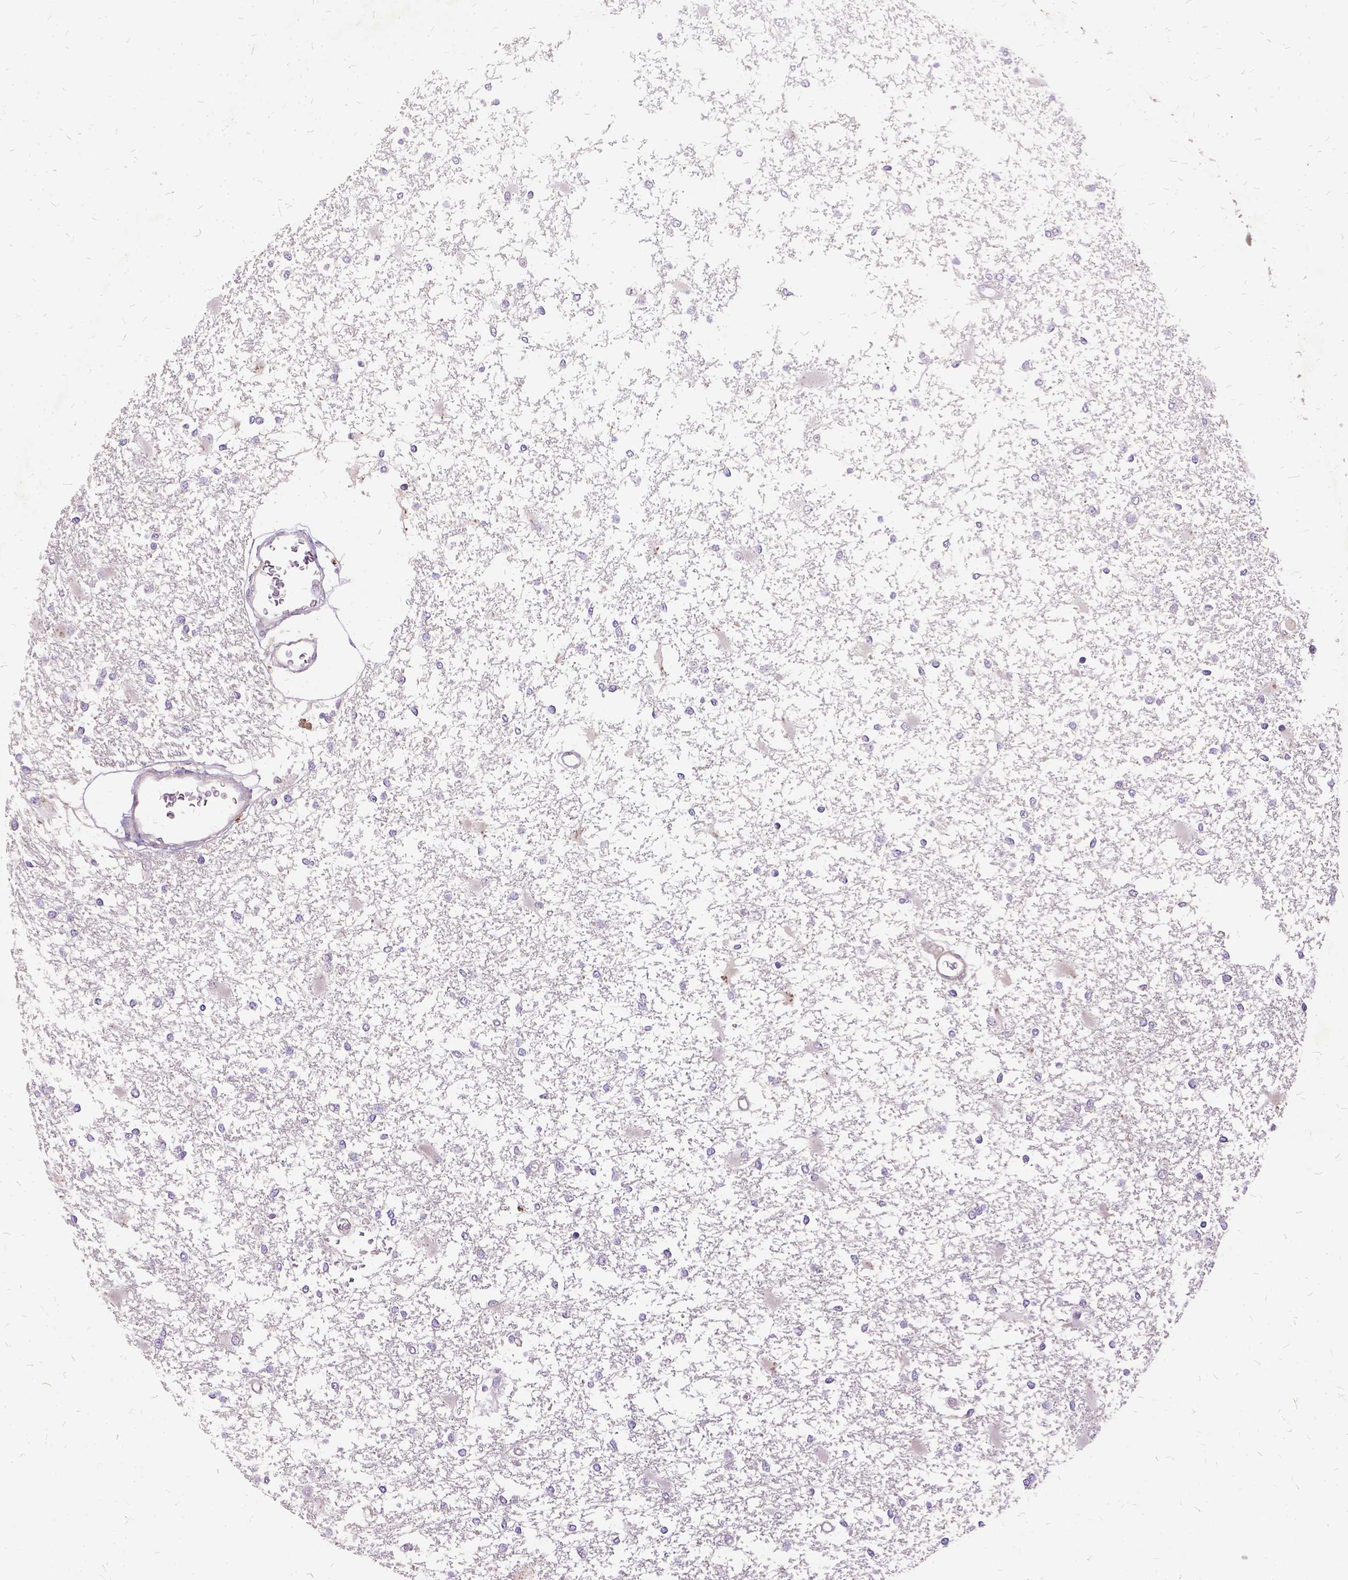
{"staining": {"intensity": "negative", "quantity": "none", "location": "none"}, "tissue": "glioma", "cell_type": "Tumor cells", "image_type": "cancer", "snomed": [{"axis": "morphology", "description": "Glioma, malignant, High grade"}, {"axis": "topography", "description": "Cerebral cortex"}], "caption": "Glioma stained for a protein using immunohistochemistry demonstrates no positivity tumor cells.", "gene": "ILRUN", "patient": {"sex": "male", "age": 79}}